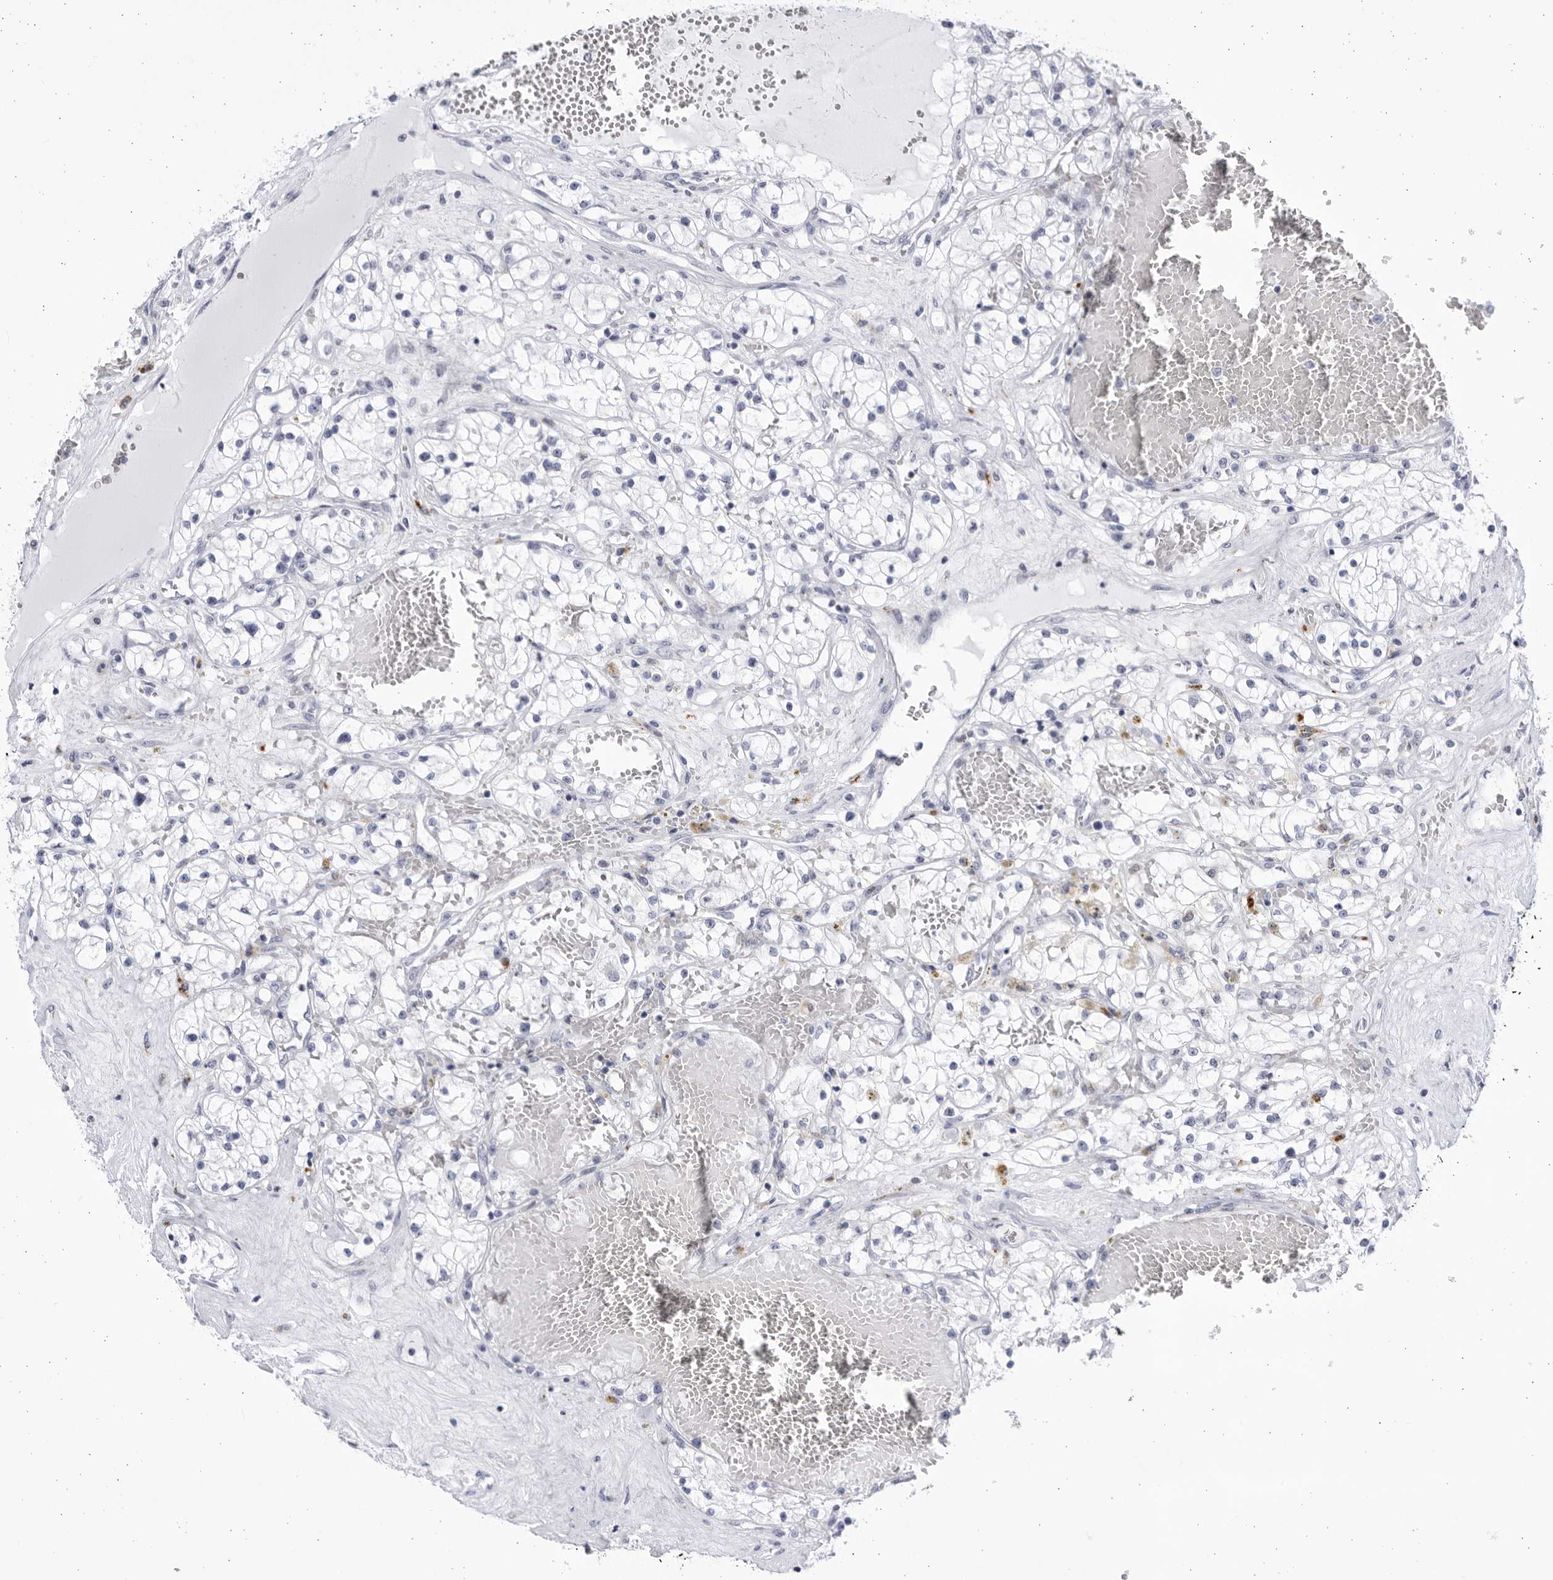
{"staining": {"intensity": "negative", "quantity": "none", "location": "none"}, "tissue": "renal cancer", "cell_type": "Tumor cells", "image_type": "cancer", "snomed": [{"axis": "morphology", "description": "Normal tissue, NOS"}, {"axis": "morphology", "description": "Adenocarcinoma, NOS"}, {"axis": "topography", "description": "Kidney"}], "caption": "High magnification brightfield microscopy of adenocarcinoma (renal) stained with DAB (brown) and counterstained with hematoxylin (blue): tumor cells show no significant staining.", "gene": "CCDC181", "patient": {"sex": "male", "age": 68}}